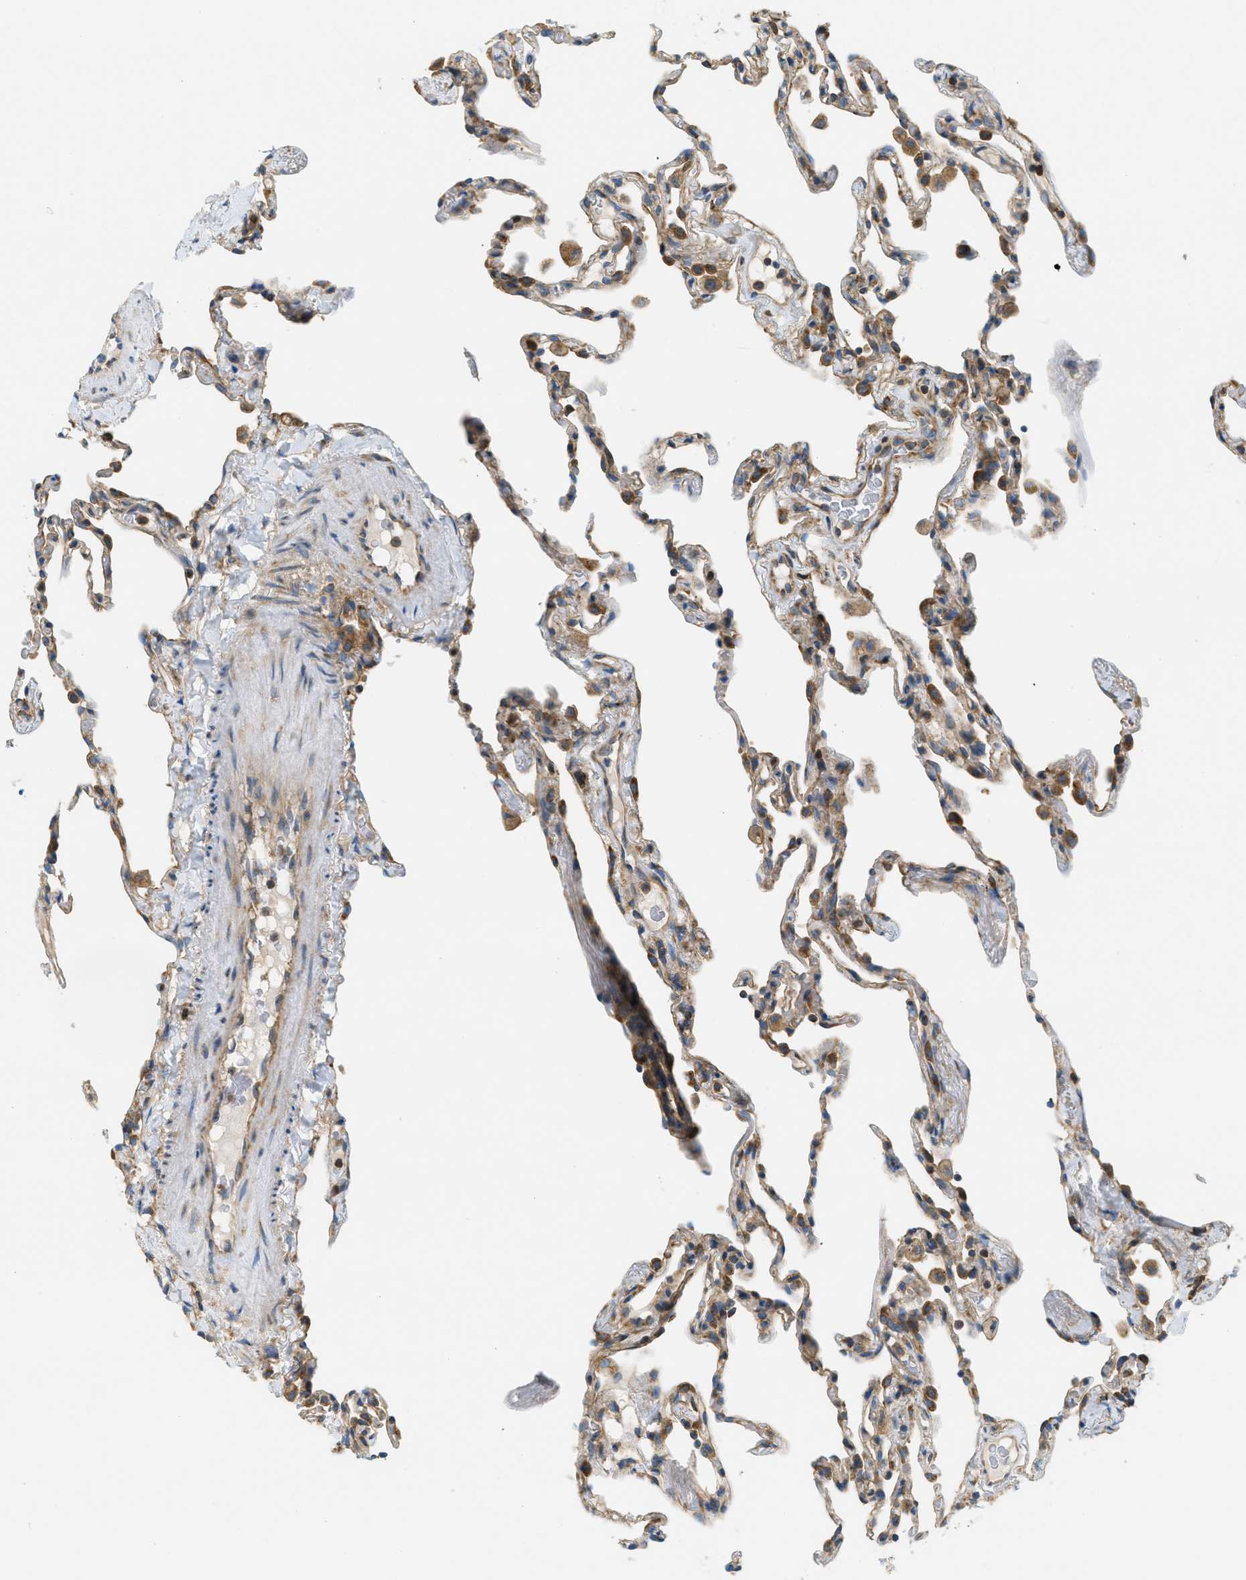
{"staining": {"intensity": "moderate", "quantity": "<25%", "location": "cytoplasmic/membranous"}, "tissue": "lung", "cell_type": "Alveolar cells", "image_type": "normal", "snomed": [{"axis": "morphology", "description": "Normal tissue, NOS"}, {"axis": "topography", "description": "Lung"}], "caption": "Lung stained with DAB IHC demonstrates low levels of moderate cytoplasmic/membranous expression in about <25% of alveolar cells.", "gene": "ABCF1", "patient": {"sex": "male", "age": 59}}